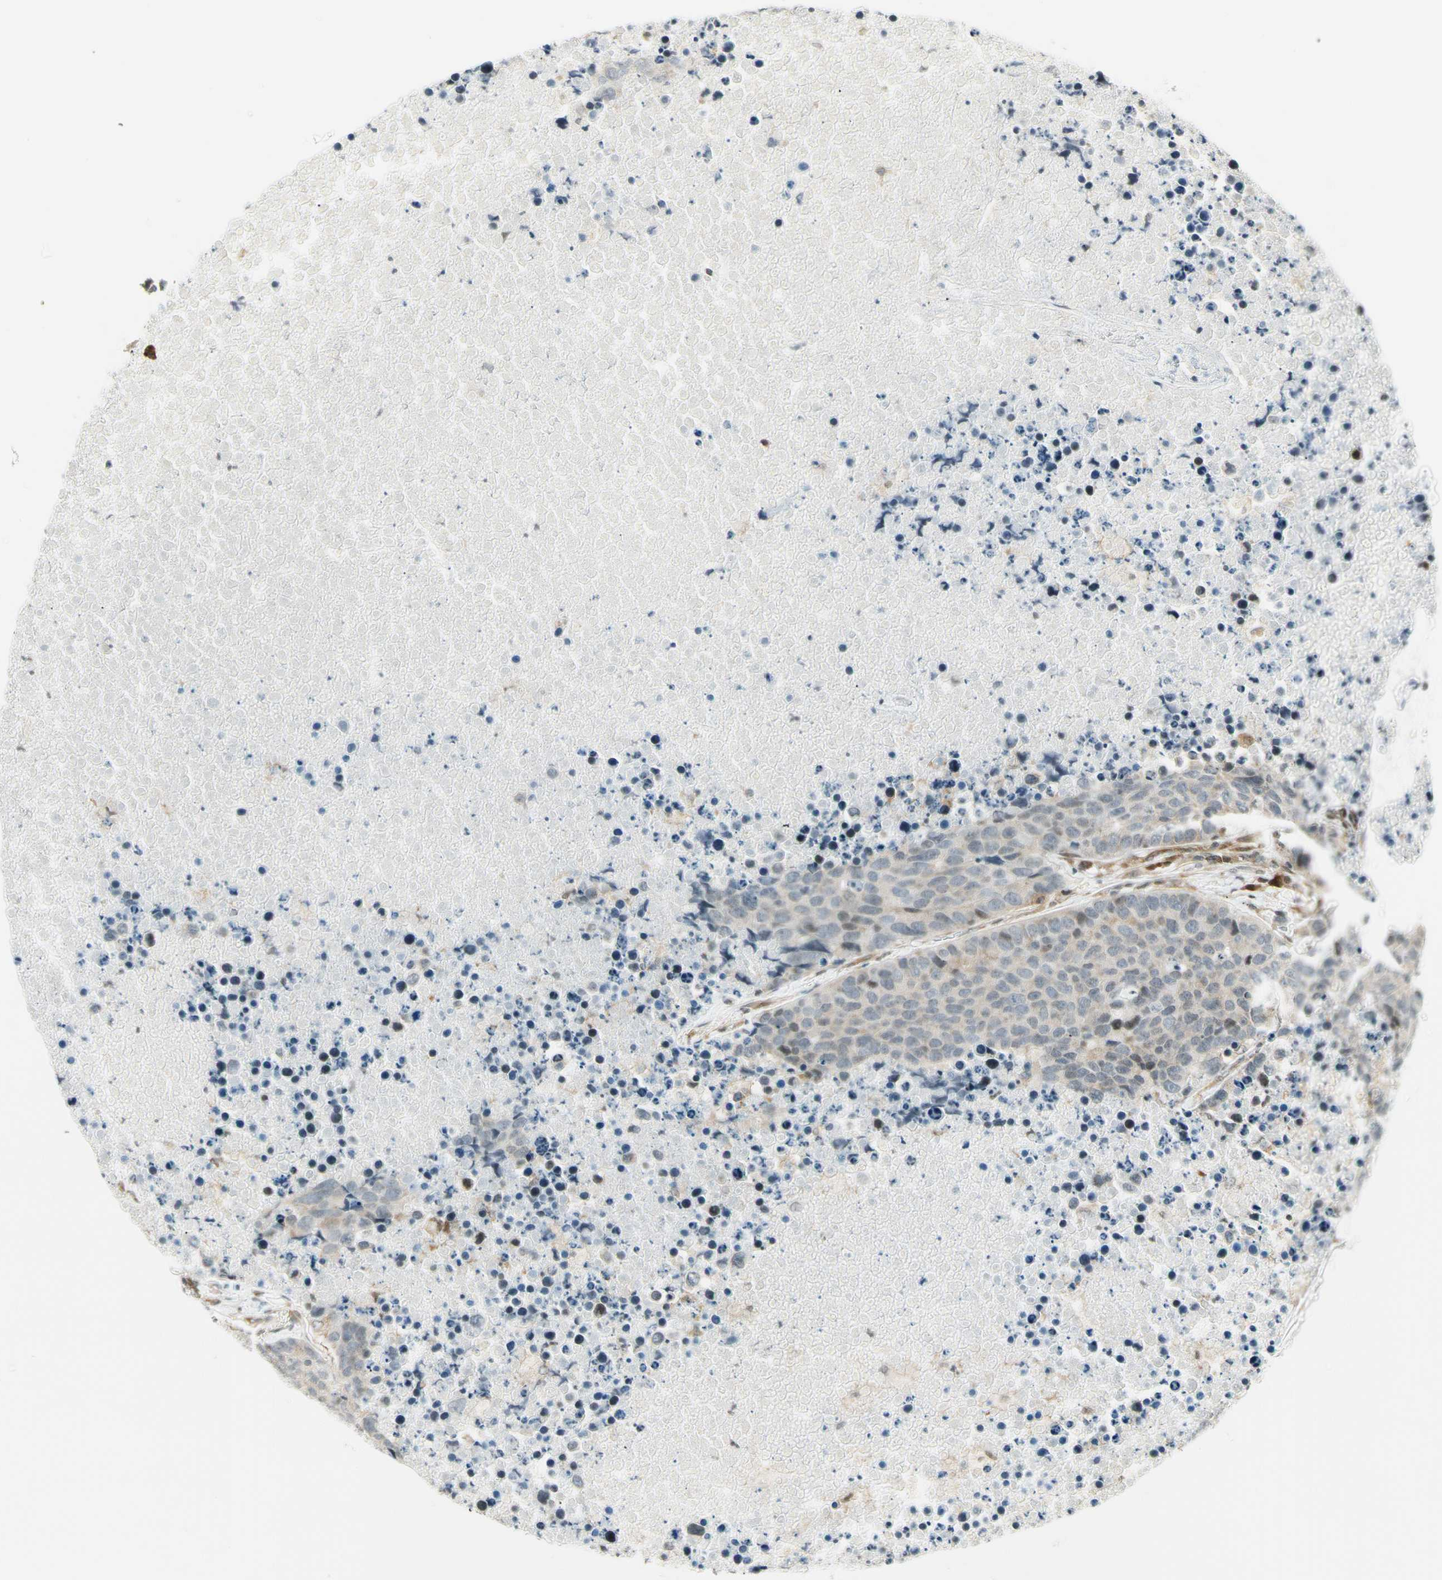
{"staining": {"intensity": "negative", "quantity": "none", "location": "none"}, "tissue": "carcinoid", "cell_type": "Tumor cells", "image_type": "cancer", "snomed": [{"axis": "morphology", "description": "Carcinoid, malignant, NOS"}, {"axis": "topography", "description": "Lung"}], "caption": "The histopathology image demonstrates no staining of tumor cells in carcinoid.", "gene": "TPT1", "patient": {"sex": "male", "age": 60}}